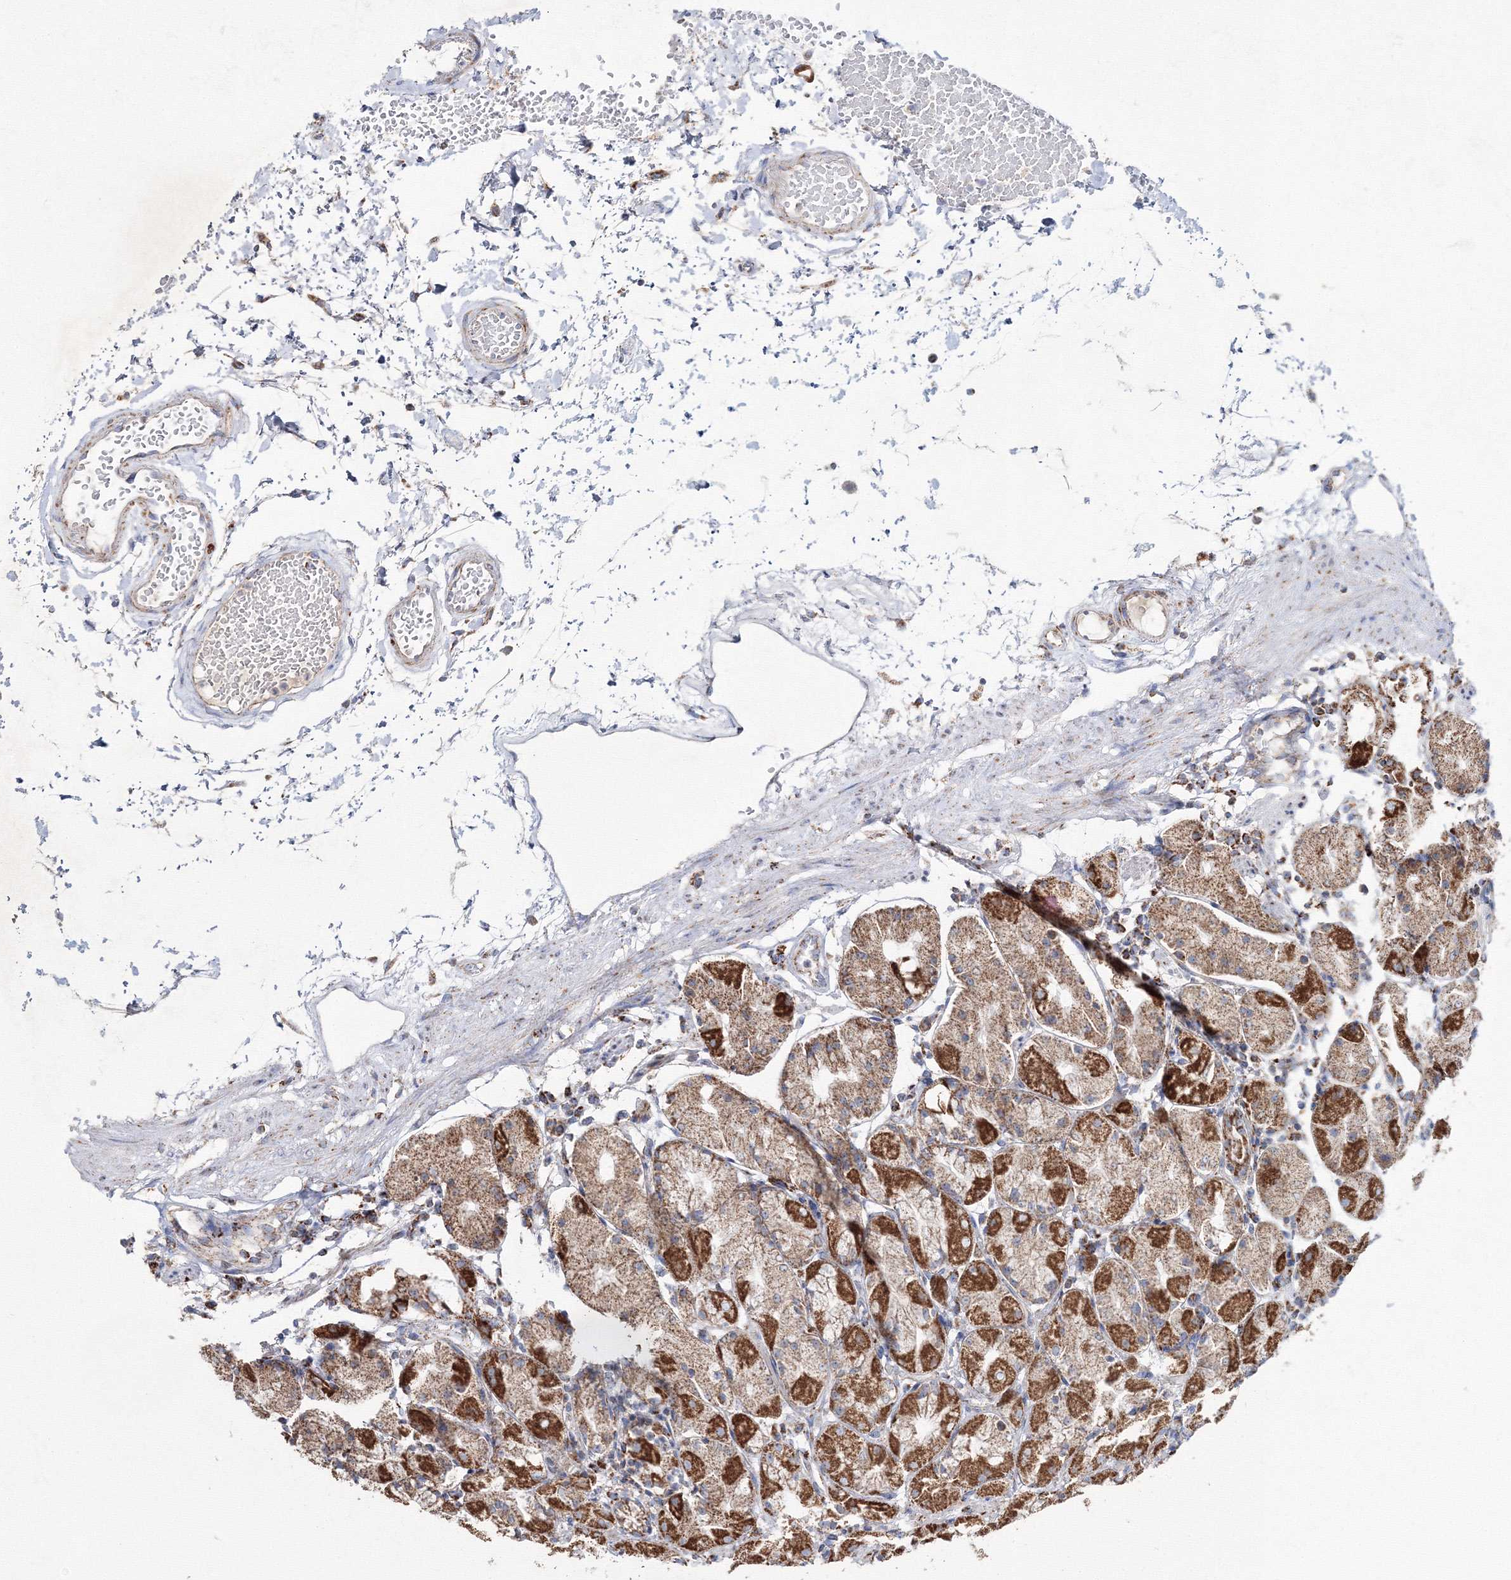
{"staining": {"intensity": "moderate", "quantity": ">75%", "location": "cytoplasmic/membranous"}, "tissue": "stomach", "cell_type": "Glandular cells", "image_type": "normal", "snomed": [{"axis": "morphology", "description": "Normal tissue, NOS"}, {"axis": "topography", "description": "Stomach"}, {"axis": "topography", "description": "Stomach, lower"}], "caption": "Immunohistochemistry micrograph of normal stomach: stomach stained using IHC demonstrates medium levels of moderate protein expression localized specifically in the cytoplasmic/membranous of glandular cells, appearing as a cytoplasmic/membranous brown color.", "gene": "IGSF9", "patient": {"sex": "female", "age": 75}}